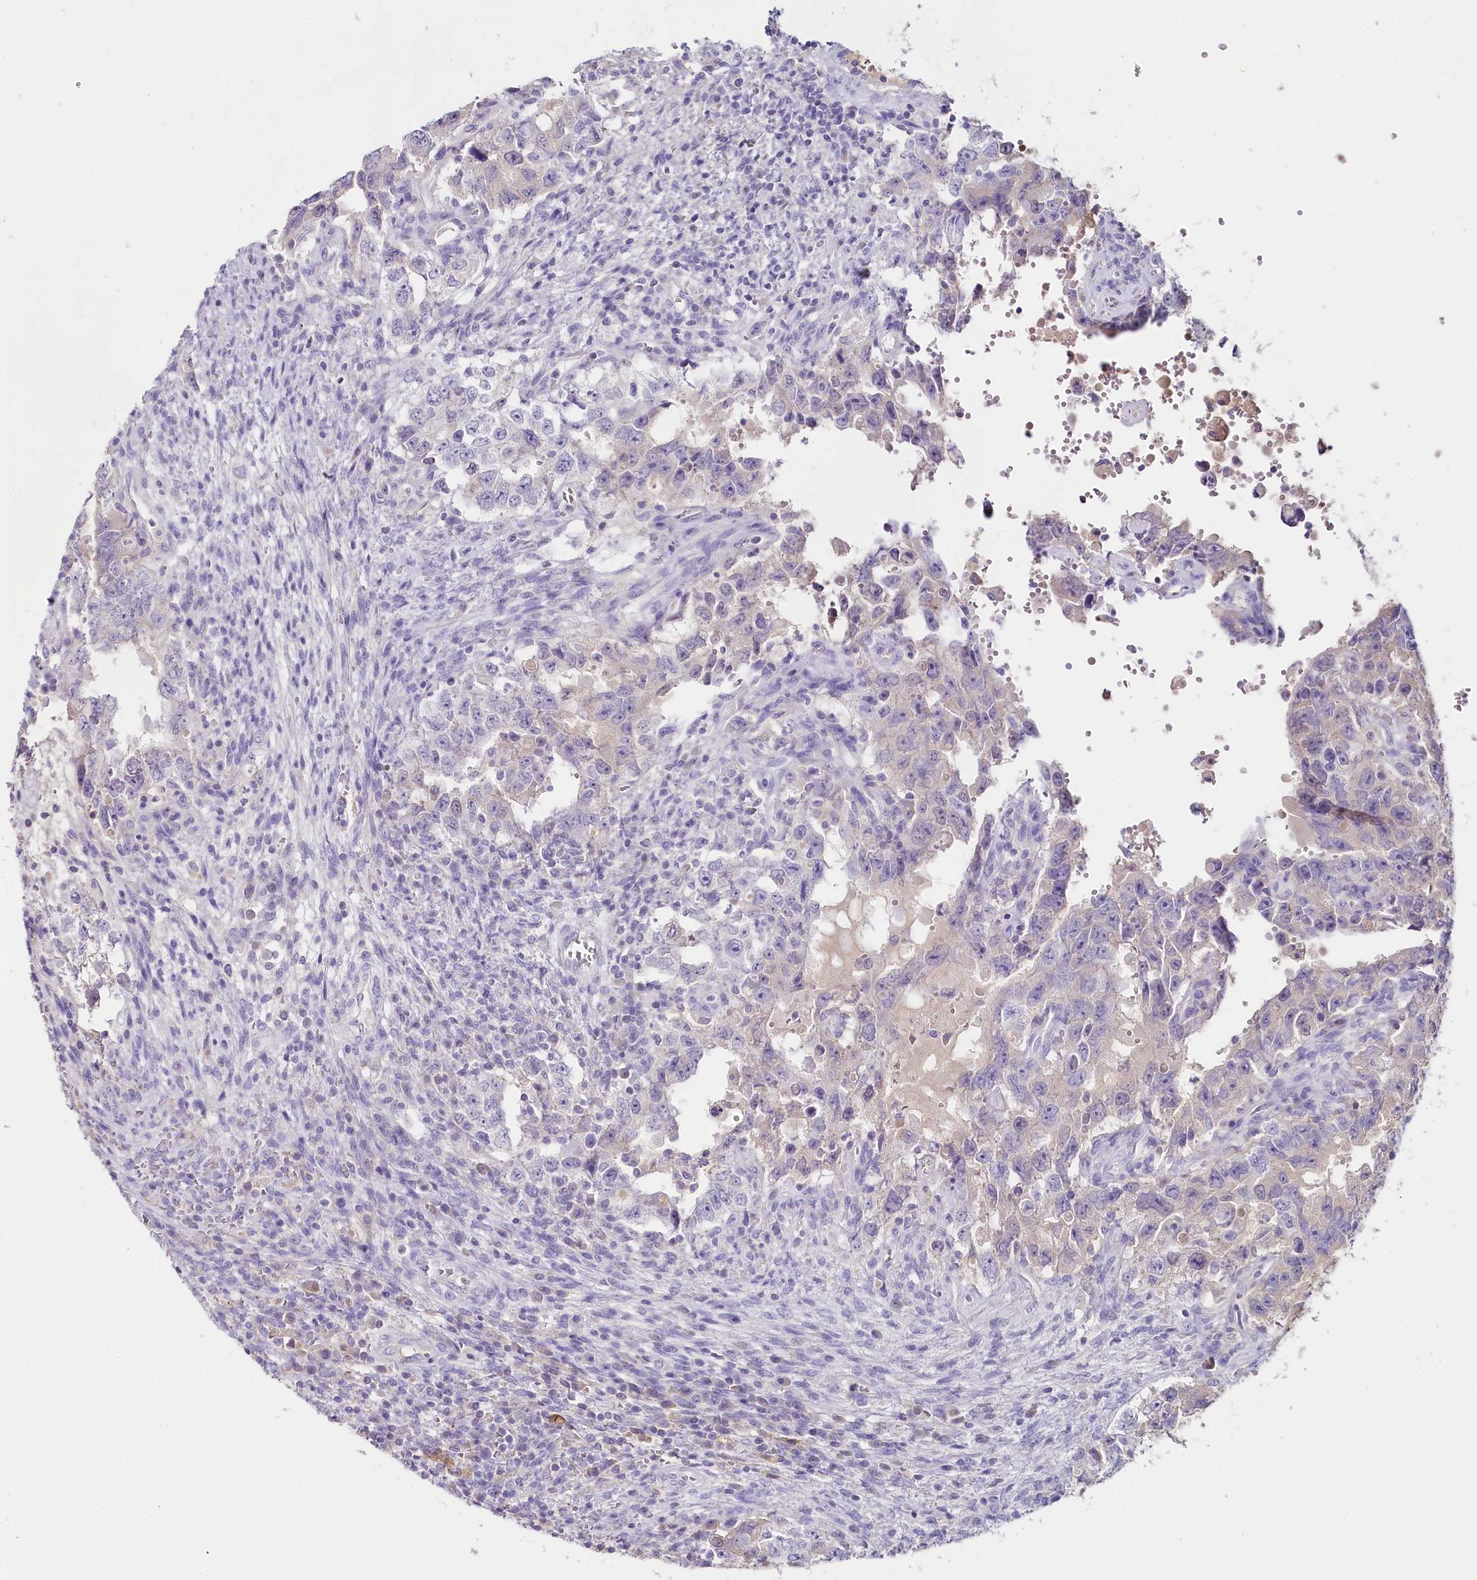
{"staining": {"intensity": "negative", "quantity": "none", "location": "none"}, "tissue": "testis cancer", "cell_type": "Tumor cells", "image_type": "cancer", "snomed": [{"axis": "morphology", "description": "Carcinoma, Embryonal, NOS"}, {"axis": "topography", "description": "Testis"}], "caption": "Image shows no protein staining in tumor cells of embryonal carcinoma (testis) tissue.", "gene": "HPD", "patient": {"sex": "male", "age": 26}}